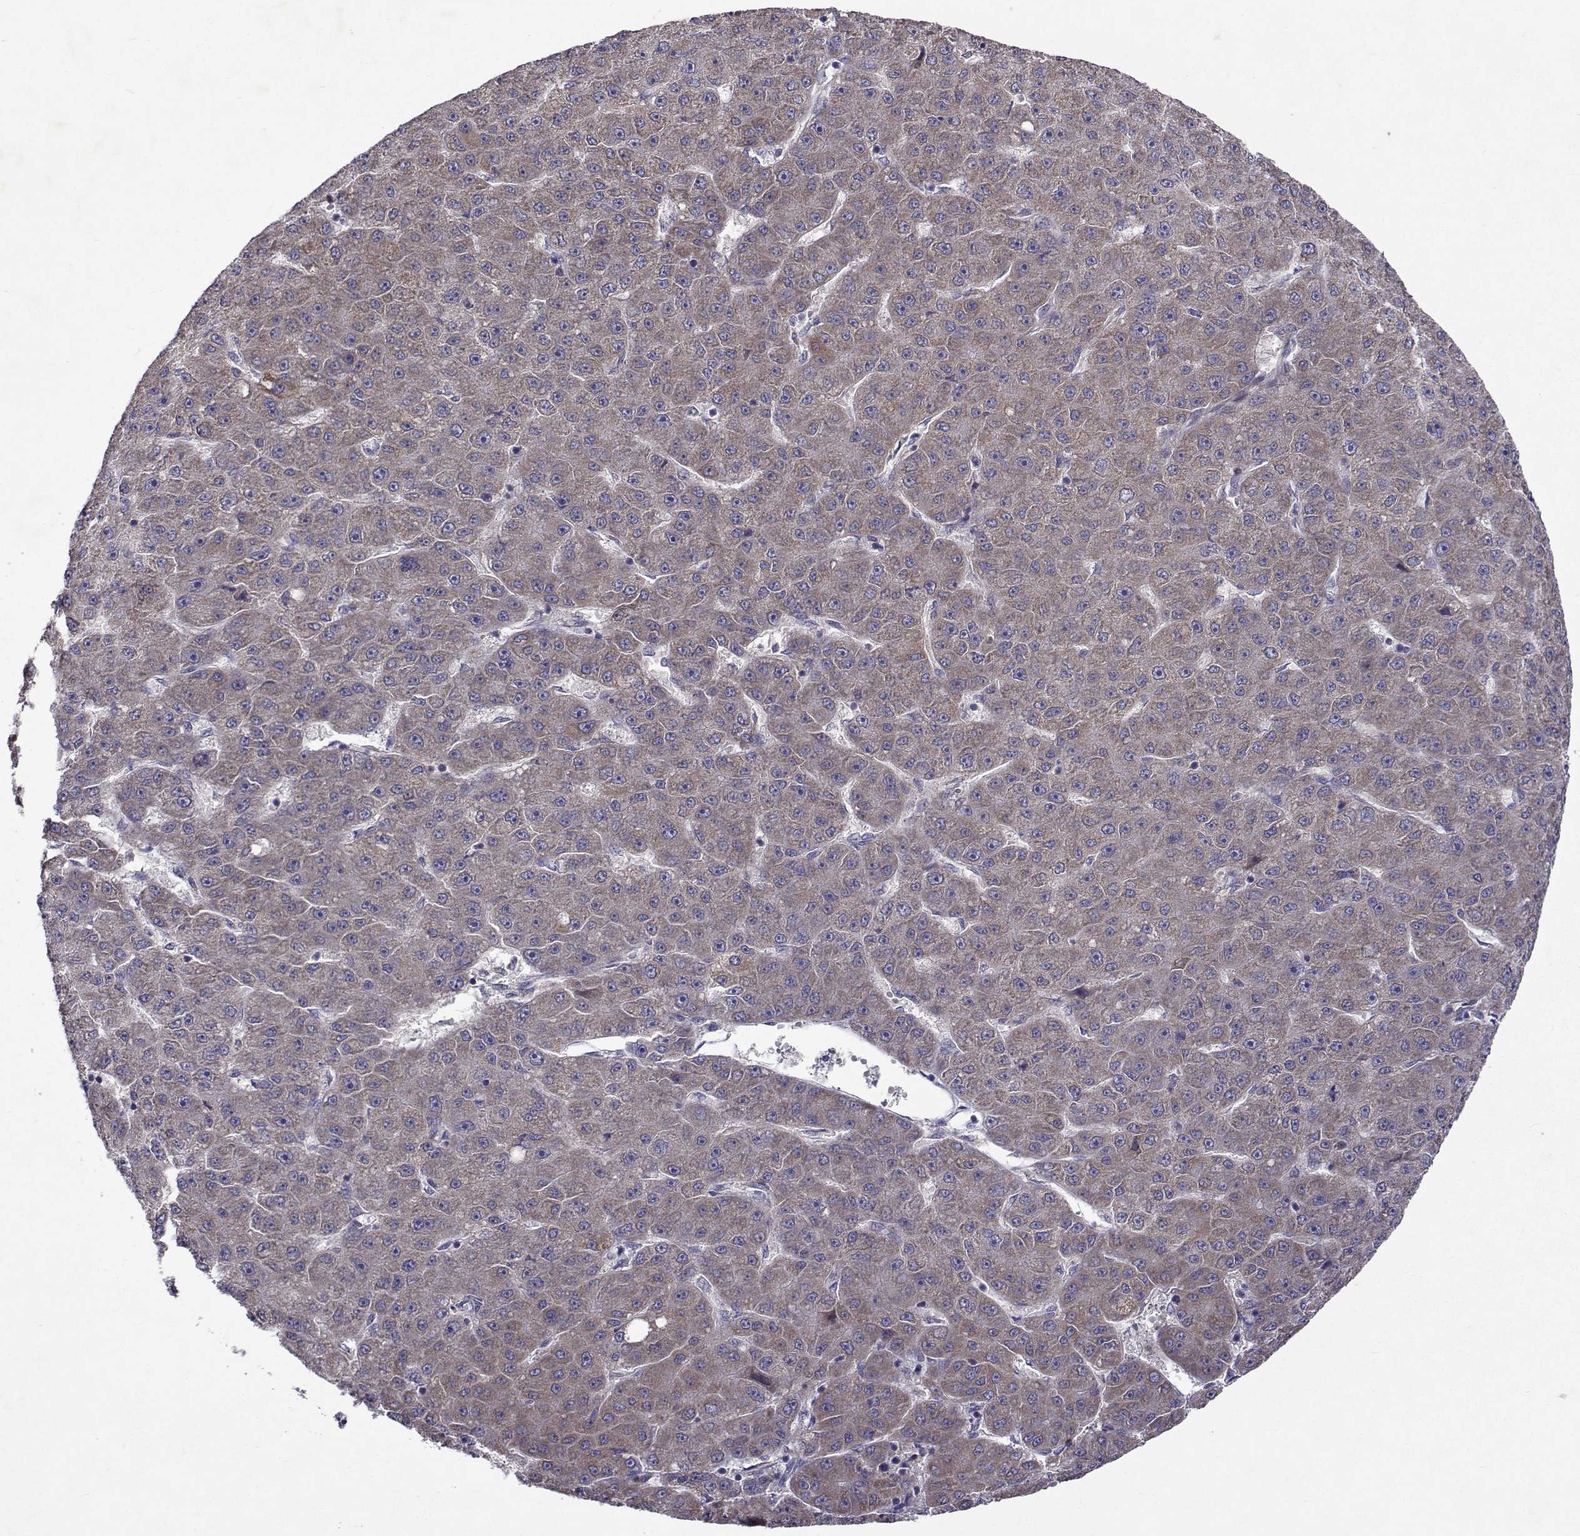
{"staining": {"intensity": "weak", "quantity": ">75%", "location": "cytoplasmic/membranous"}, "tissue": "liver cancer", "cell_type": "Tumor cells", "image_type": "cancer", "snomed": [{"axis": "morphology", "description": "Carcinoma, Hepatocellular, NOS"}, {"axis": "topography", "description": "Liver"}], "caption": "Approximately >75% of tumor cells in human liver hepatocellular carcinoma display weak cytoplasmic/membranous protein staining as visualized by brown immunohistochemical staining.", "gene": "TARBP2", "patient": {"sex": "male", "age": 67}}